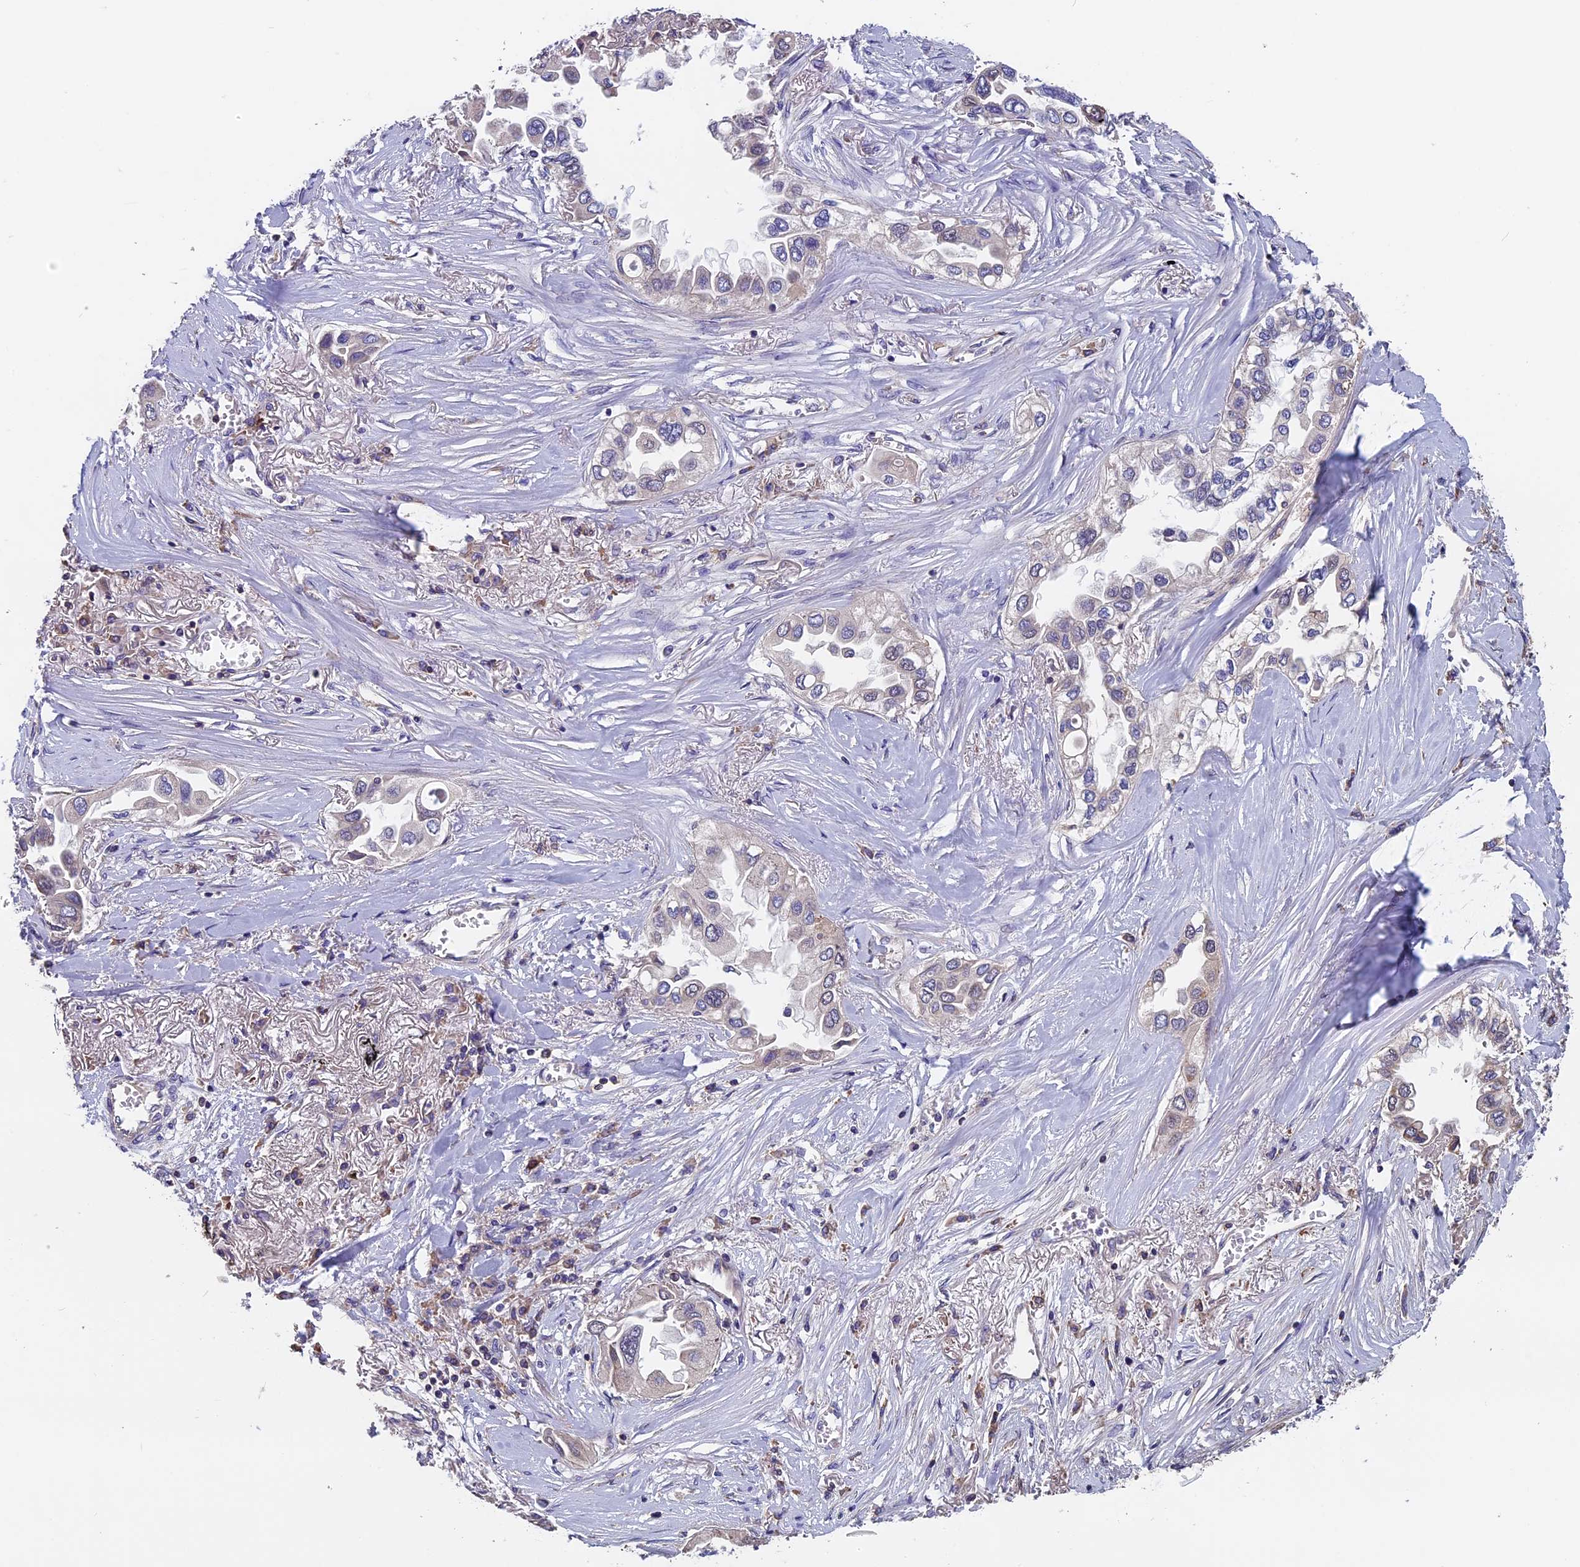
{"staining": {"intensity": "negative", "quantity": "none", "location": "none"}, "tissue": "lung cancer", "cell_type": "Tumor cells", "image_type": "cancer", "snomed": [{"axis": "morphology", "description": "Adenocarcinoma, NOS"}, {"axis": "topography", "description": "Lung"}], "caption": "Immunohistochemistry (IHC) photomicrograph of lung cancer stained for a protein (brown), which reveals no expression in tumor cells.", "gene": "CCDC153", "patient": {"sex": "female", "age": 76}}